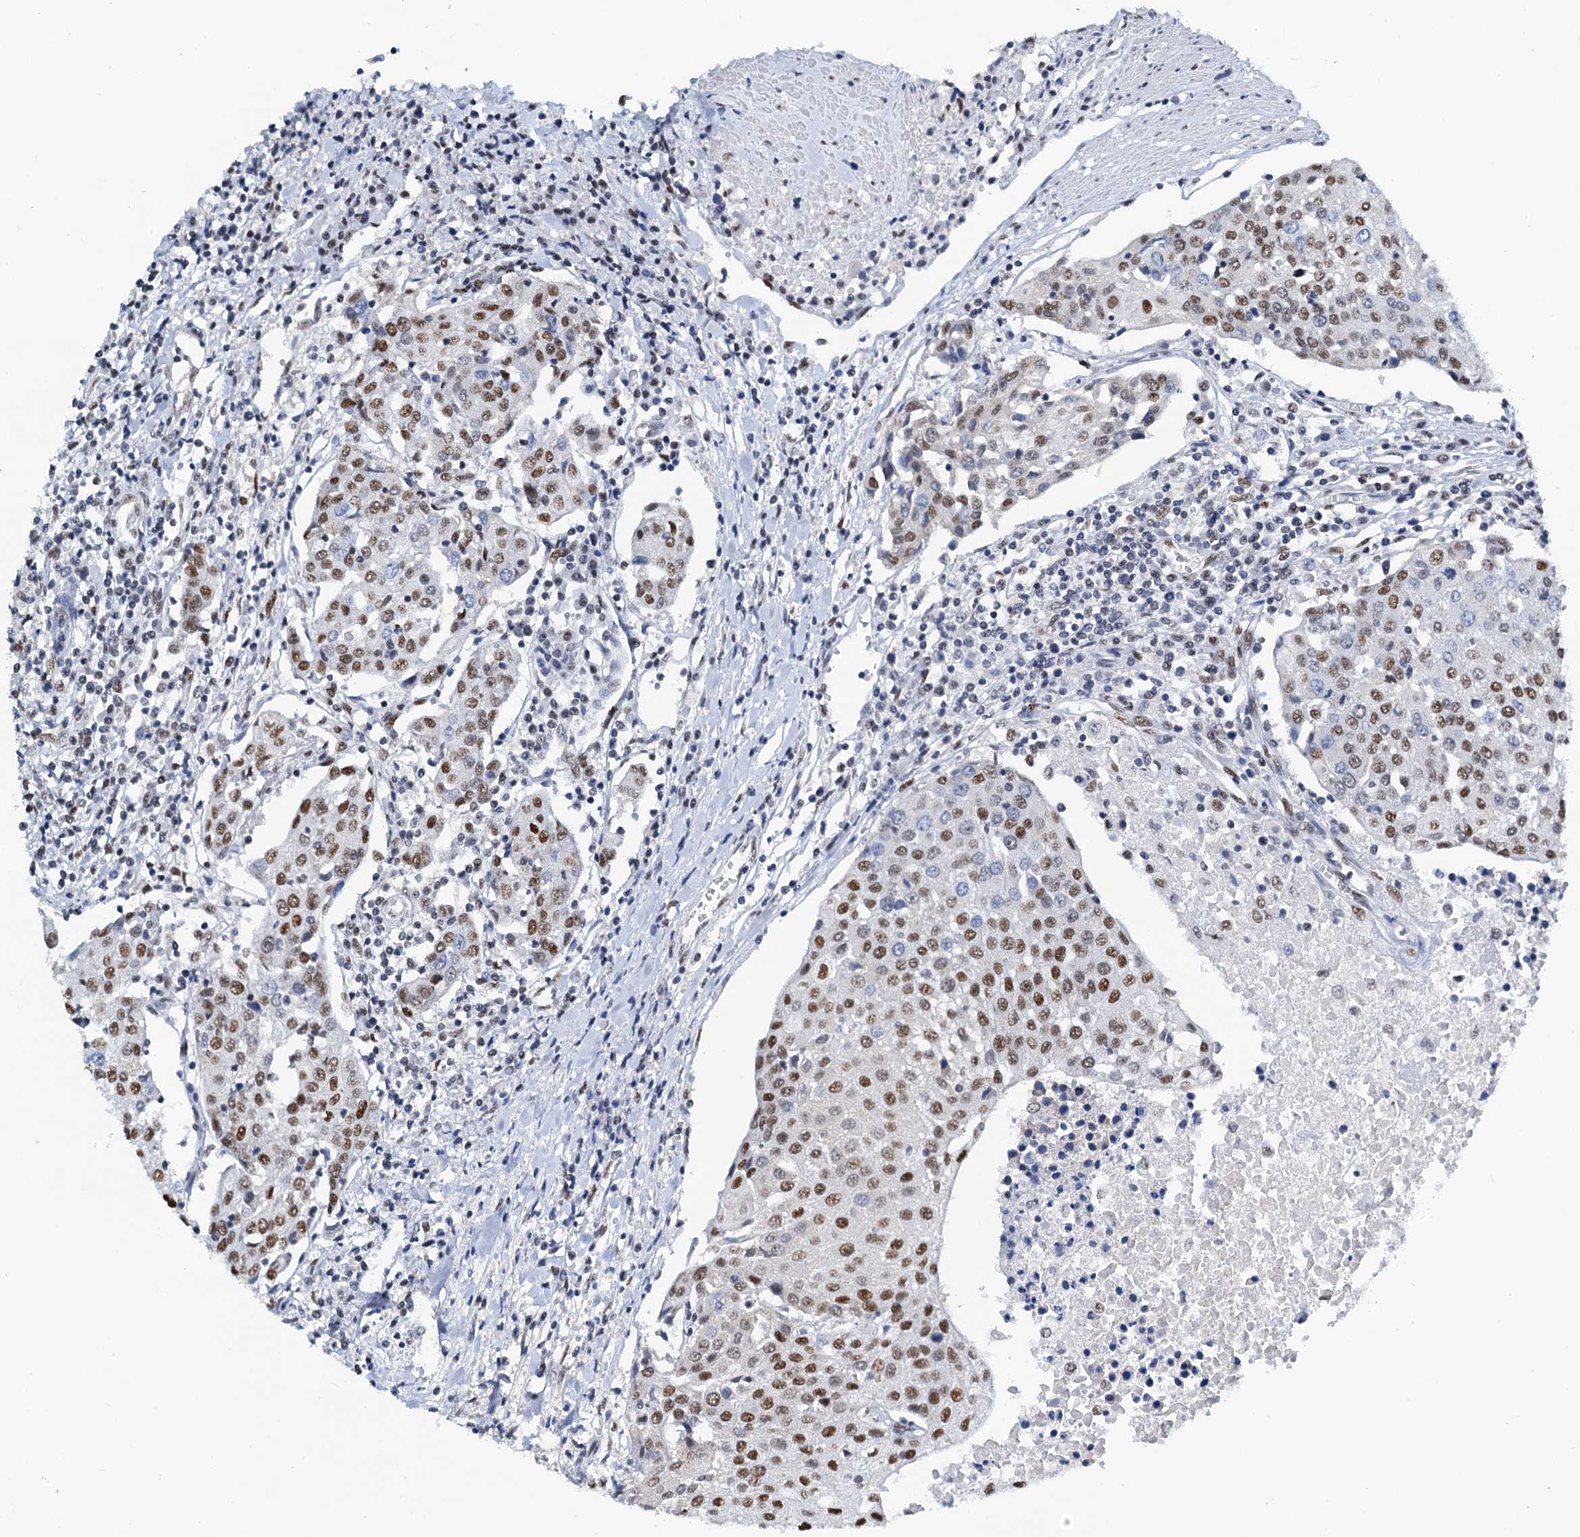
{"staining": {"intensity": "moderate", "quantity": ">75%", "location": "nuclear"}, "tissue": "urothelial cancer", "cell_type": "Tumor cells", "image_type": "cancer", "snomed": [{"axis": "morphology", "description": "Urothelial carcinoma, High grade"}, {"axis": "topography", "description": "Urinary bladder"}], "caption": "A micrograph of urothelial cancer stained for a protein reveals moderate nuclear brown staining in tumor cells.", "gene": "SLTM", "patient": {"sex": "female", "age": 85}}